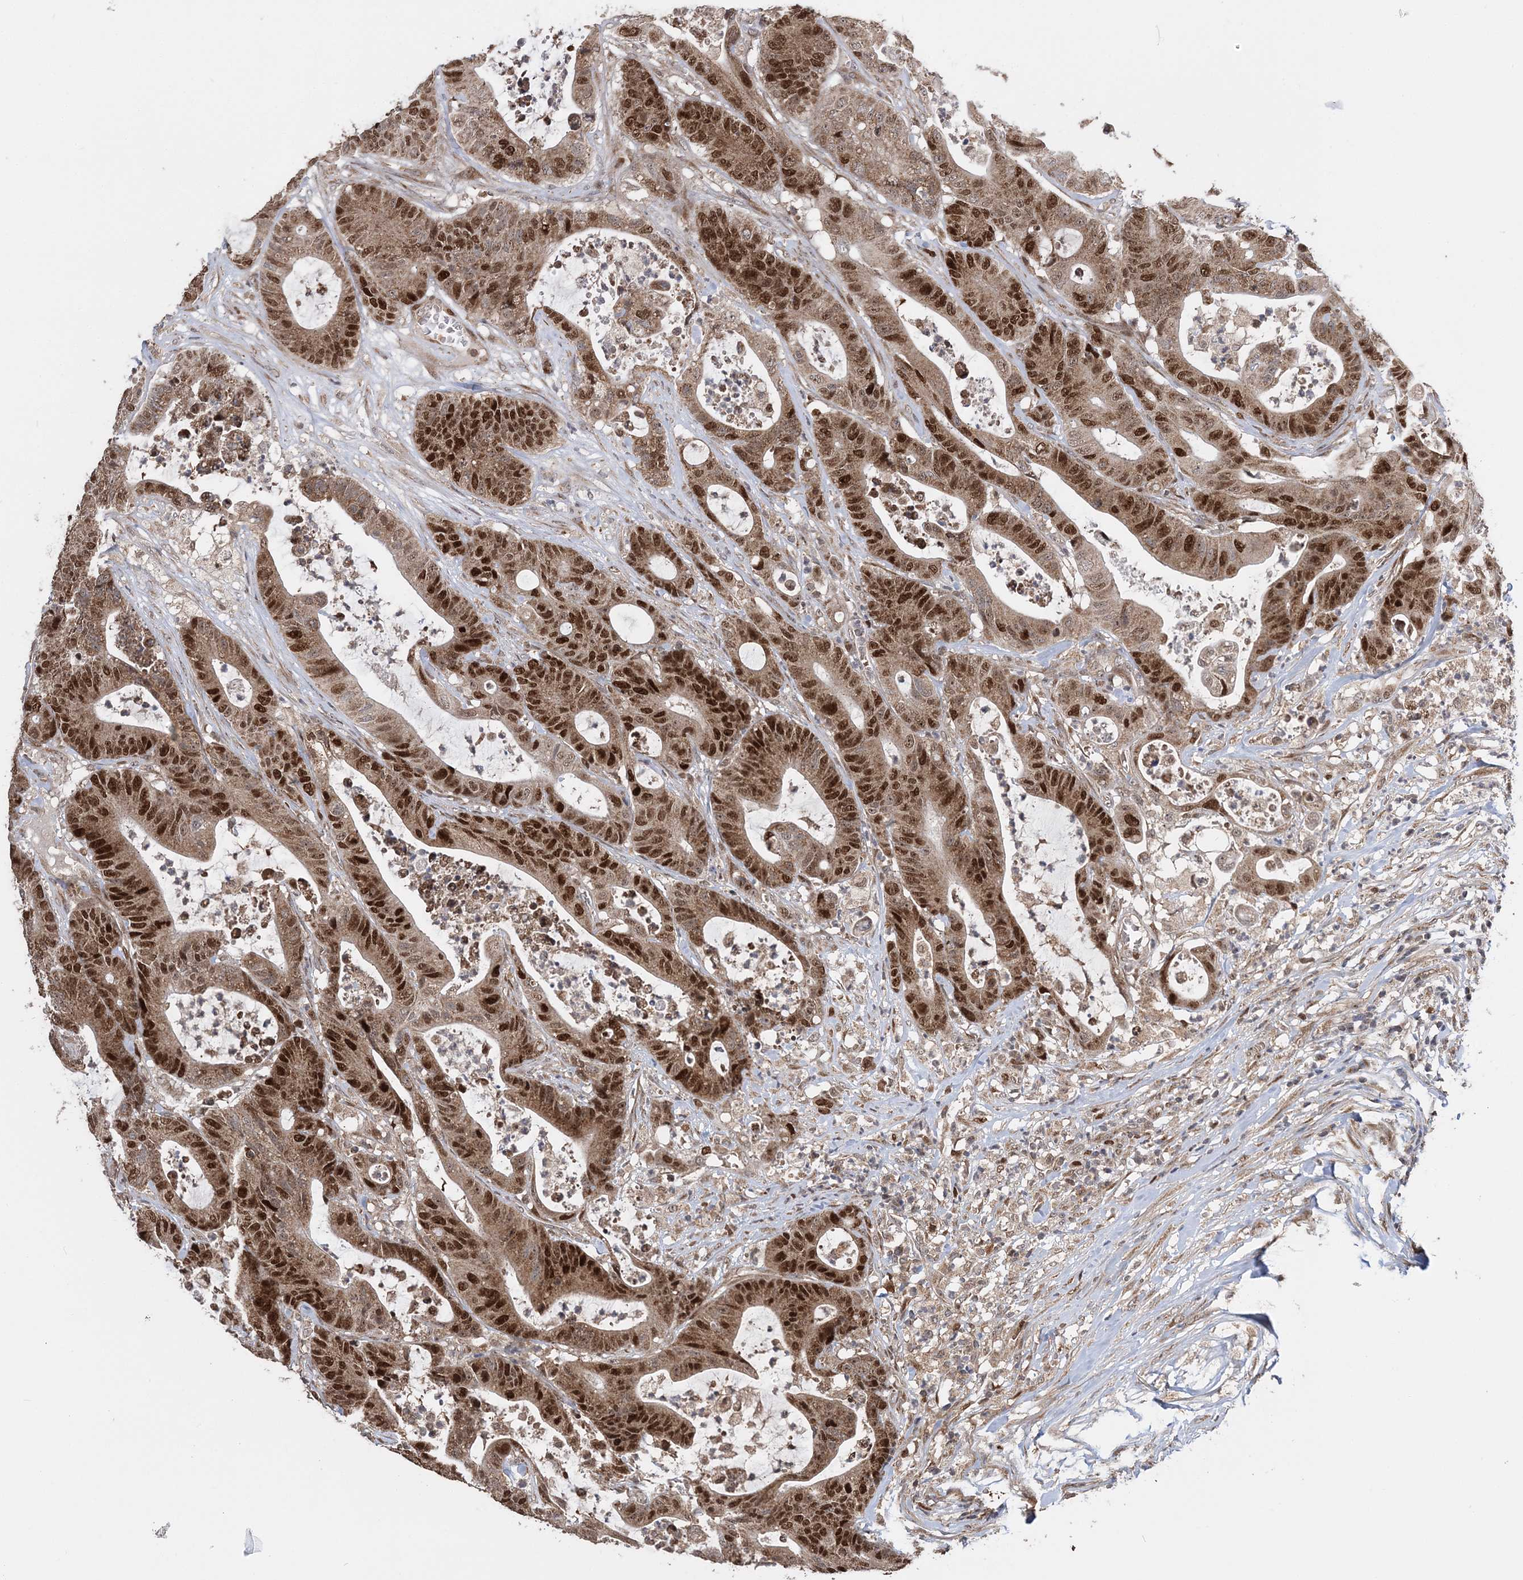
{"staining": {"intensity": "moderate", "quantity": ">75%", "location": "cytoplasmic/membranous,nuclear"}, "tissue": "colorectal cancer", "cell_type": "Tumor cells", "image_type": "cancer", "snomed": [{"axis": "morphology", "description": "Adenocarcinoma, NOS"}, {"axis": "topography", "description": "Colon"}], "caption": "Colorectal cancer (adenocarcinoma) stained for a protein exhibits moderate cytoplasmic/membranous and nuclear positivity in tumor cells.", "gene": "KIF4A", "patient": {"sex": "female", "age": 84}}